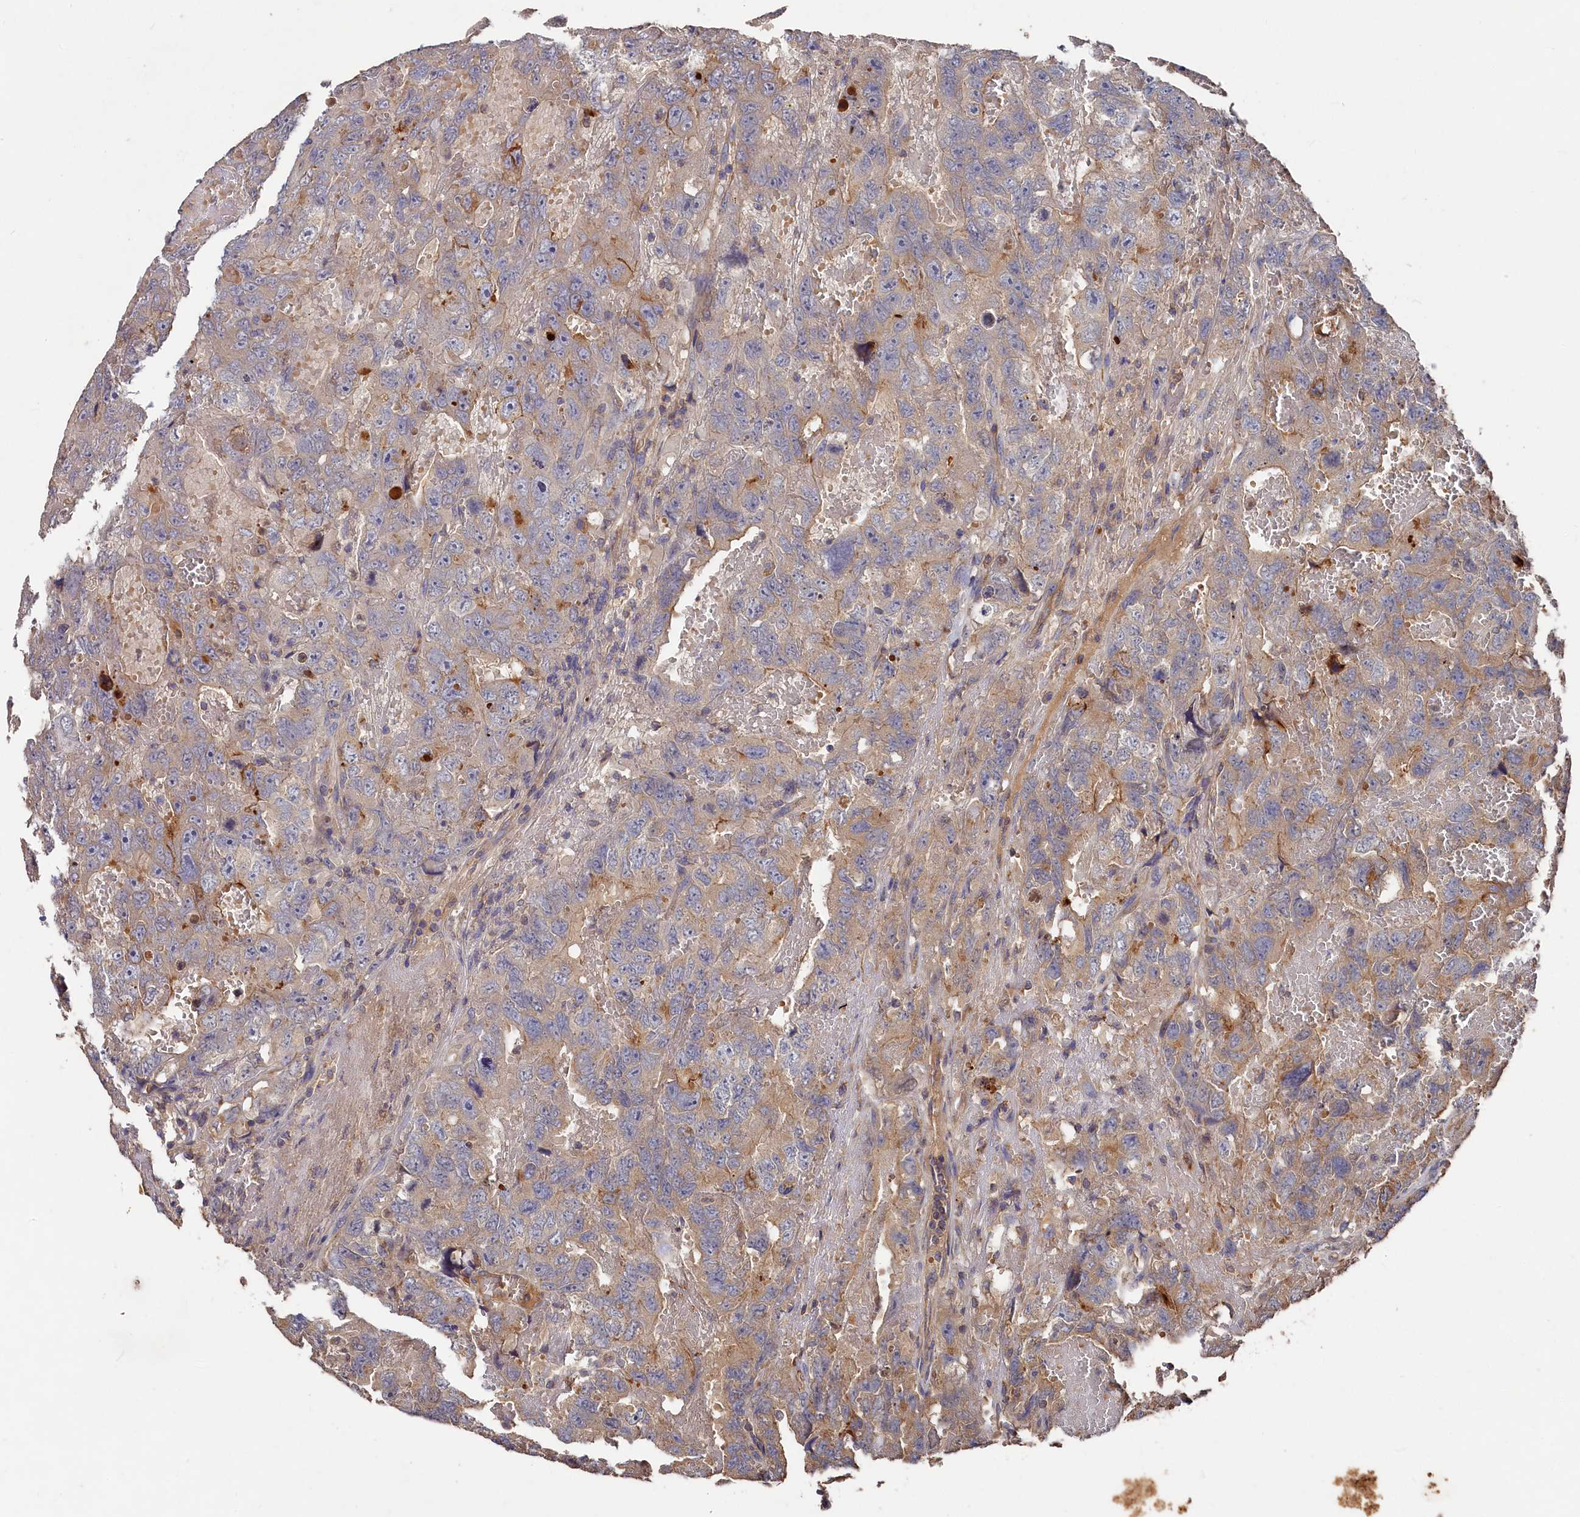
{"staining": {"intensity": "weak", "quantity": "<25%", "location": "cytoplasmic/membranous"}, "tissue": "testis cancer", "cell_type": "Tumor cells", "image_type": "cancer", "snomed": [{"axis": "morphology", "description": "Carcinoma, Embryonal, NOS"}, {"axis": "topography", "description": "Testis"}], "caption": "DAB immunohistochemical staining of testis cancer (embryonal carcinoma) demonstrates no significant staining in tumor cells.", "gene": "DHRS11", "patient": {"sex": "male", "age": 45}}